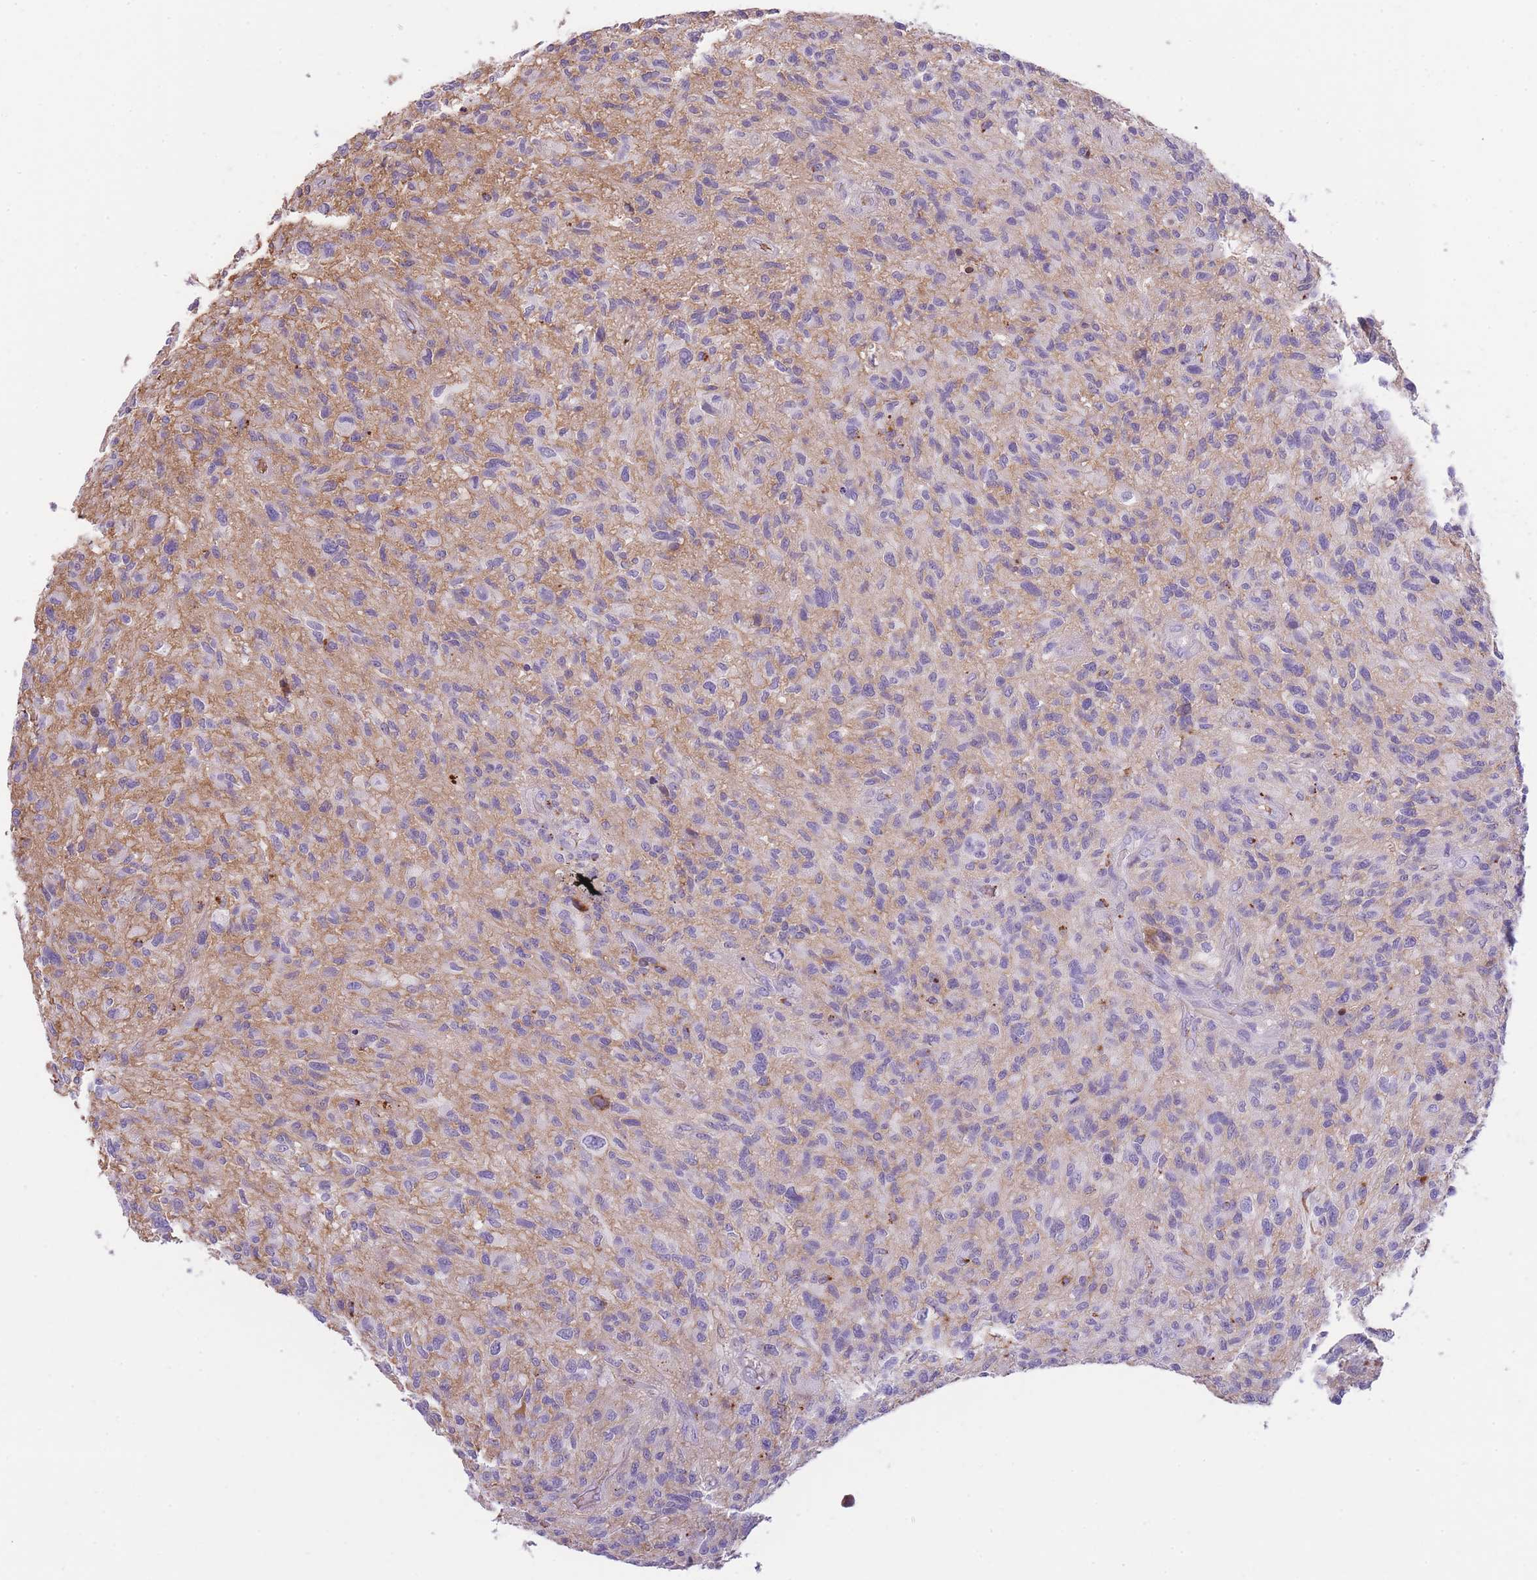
{"staining": {"intensity": "negative", "quantity": "none", "location": "none"}, "tissue": "glioma", "cell_type": "Tumor cells", "image_type": "cancer", "snomed": [{"axis": "morphology", "description": "Glioma, malignant, High grade"}, {"axis": "topography", "description": "Brain"}], "caption": "Photomicrograph shows no protein positivity in tumor cells of glioma tissue.", "gene": "GNAT1", "patient": {"sex": "male", "age": 47}}